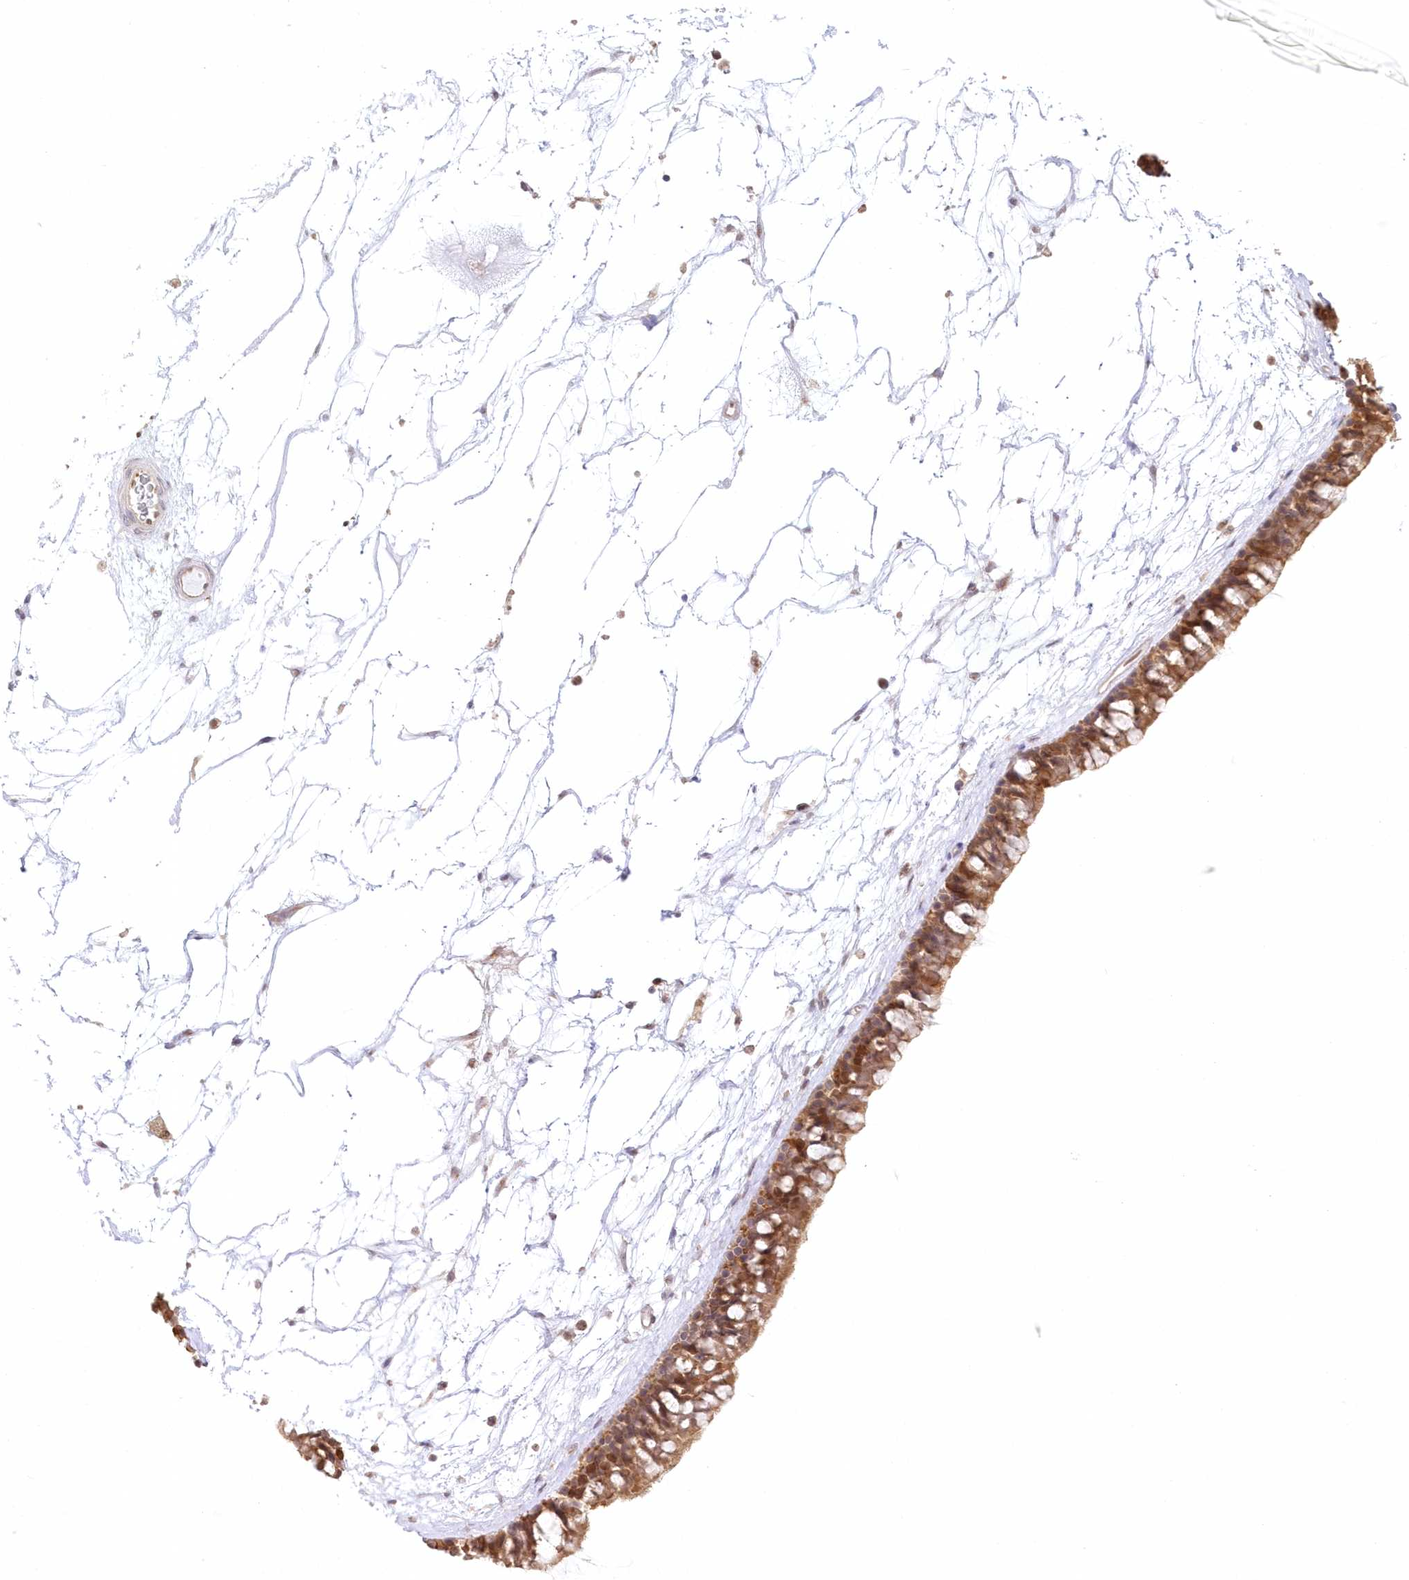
{"staining": {"intensity": "moderate", "quantity": ">75%", "location": "cytoplasmic/membranous,nuclear"}, "tissue": "nasopharynx", "cell_type": "Respiratory epithelial cells", "image_type": "normal", "snomed": [{"axis": "morphology", "description": "Normal tissue, NOS"}, {"axis": "topography", "description": "Nasopharynx"}], "caption": "The immunohistochemical stain highlights moderate cytoplasmic/membranous,nuclear staining in respiratory epithelial cells of unremarkable nasopharynx. The staining was performed using DAB to visualize the protein expression in brown, while the nuclei were stained in blue with hematoxylin (Magnification: 20x).", "gene": "RNPEP", "patient": {"sex": "male", "age": 64}}